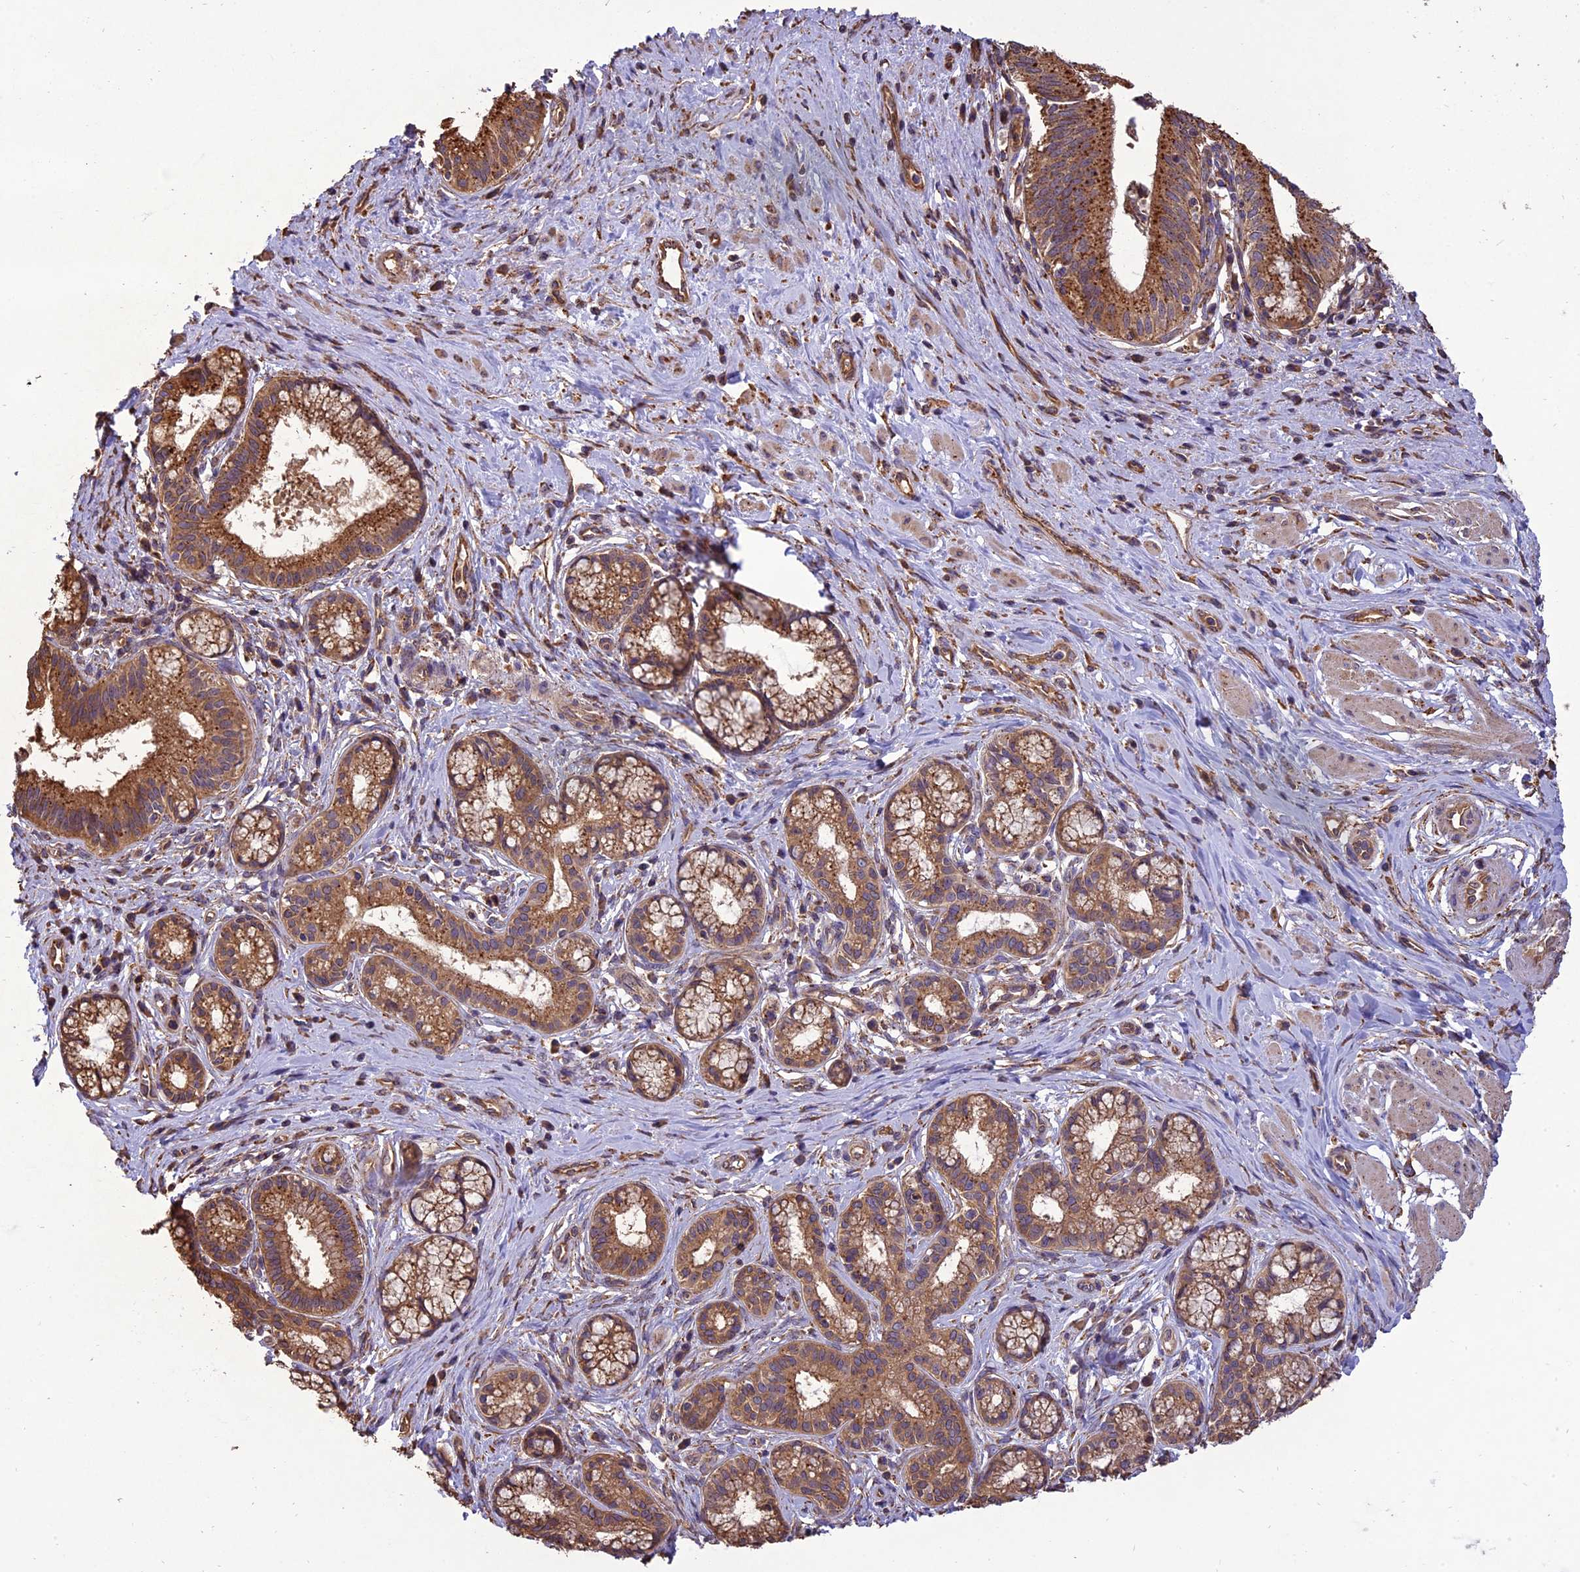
{"staining": {"intensity": "moderate", "quantity": ">75%", "location": "cytoplasmic/membranous"}, "tissue": "pancreatic cancer", "cell_type": "Tumor cells", "image_type": "cancer", "snomed": [{"axis": "morphology", "description": "Adenocarcinoma, NOS"}, {"axis": "topography", "description": "Pancreas"}], "caption": "Immunohistochemistry (IHC) image of human pancreatic adenocarcinoma stained for a protein (brown), which shows medium levels of moderate cytoplasmic/membranous expression in approximately >75% of tumor cells.", "gene": "CHMP2A", "patient": {"sex": "male", "age": 72}}